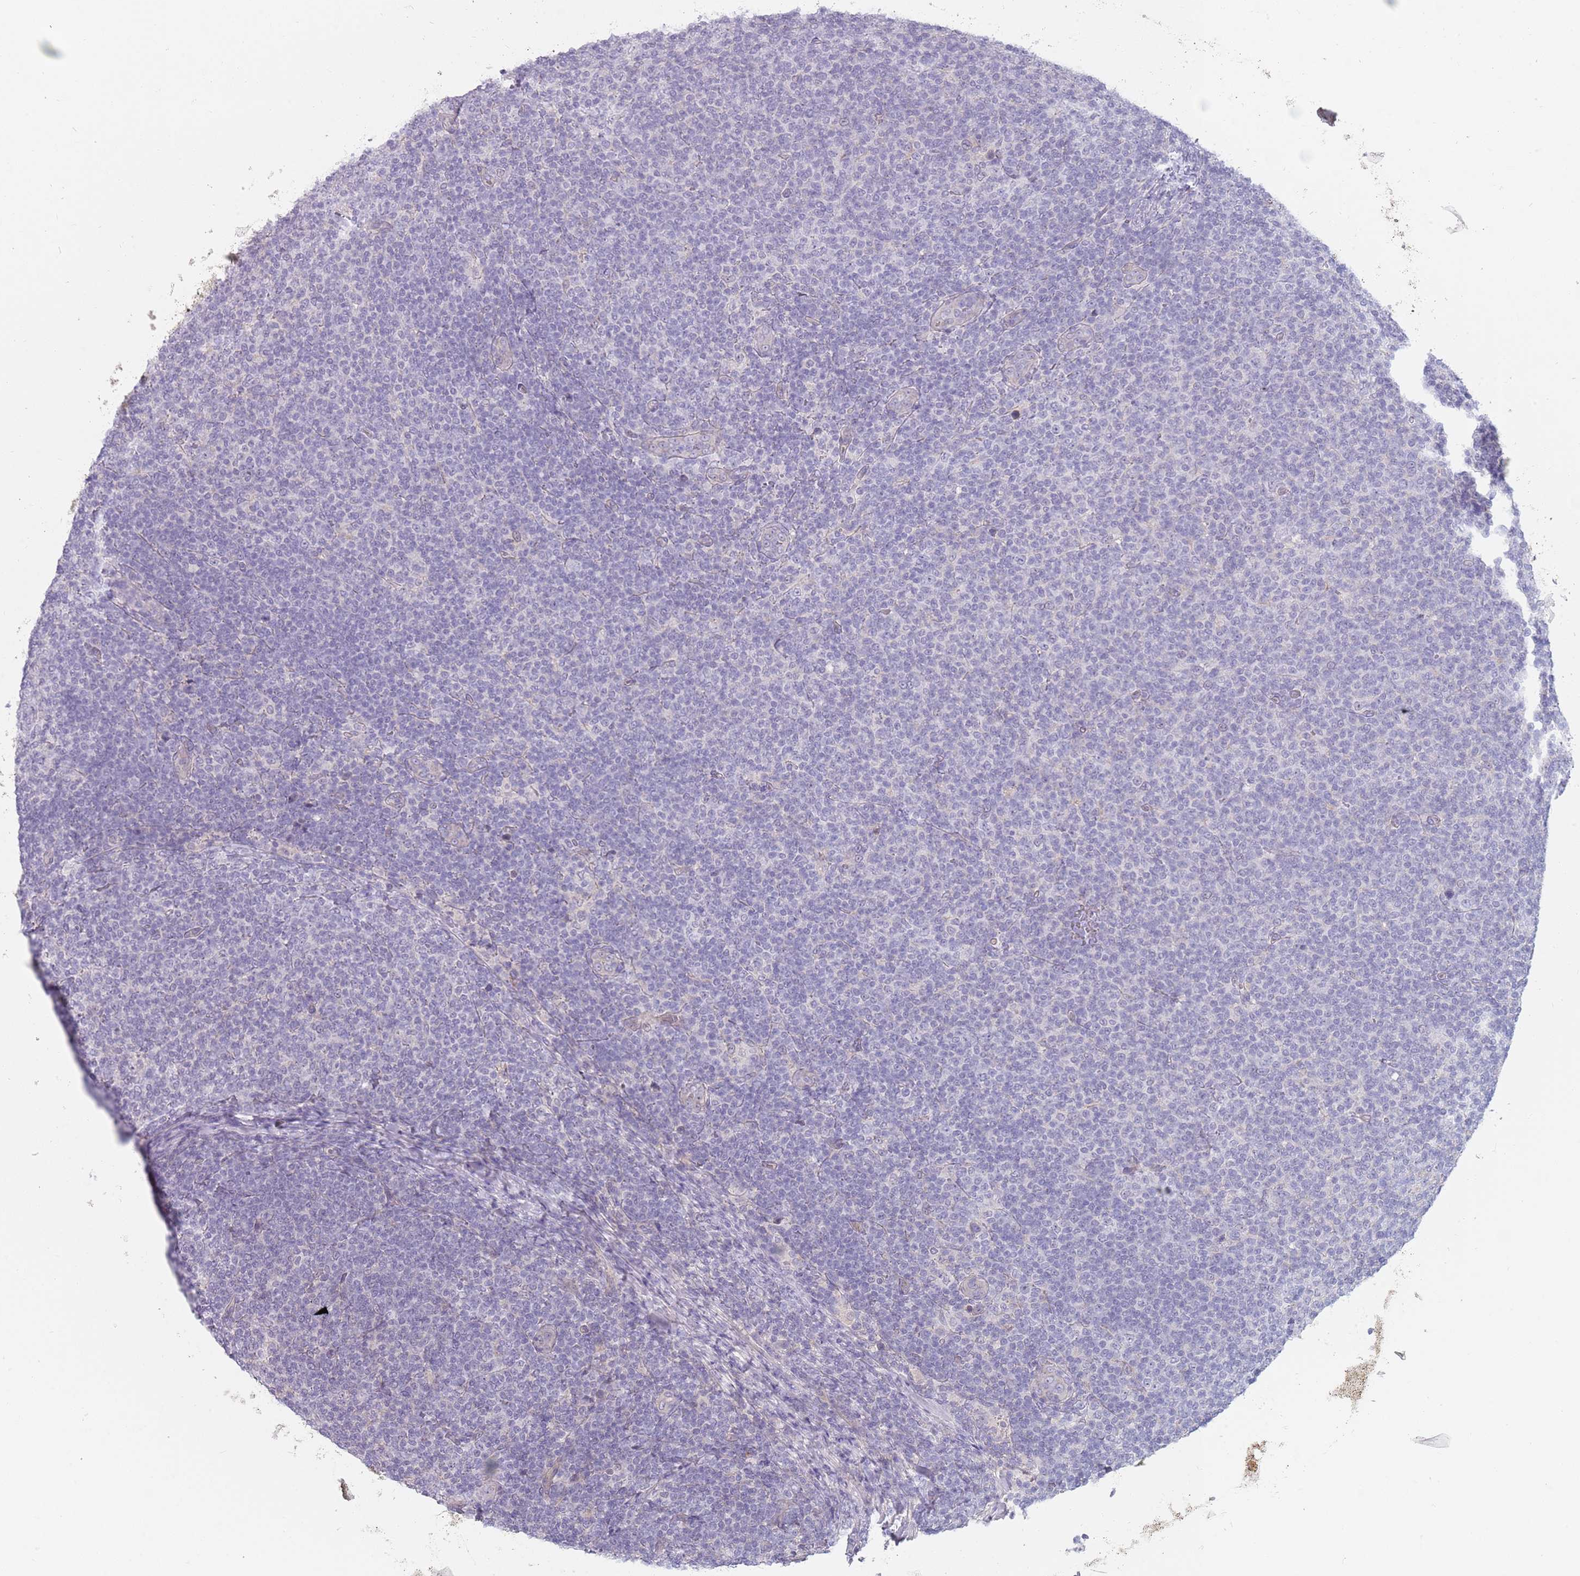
{"staining": {"intensity": "negative", "quantity": "none", "location": "none"}, "tissue": "lymphoma", "cell_type": "Tumor cells", "image_type": "cancer", "snomed": [{"axis": "morphology", "description": "Malignant lymphoma, non-Hodgkin's type, Low grade"}, {"axis": "topography", "description": "Lymph node"}], "caption": "Immunohistochemistry micrograph of human low-grade malignant lymphoma, non-Hodgkin's type stained for a protein (brown), which exhibits no positivity in tumor cells. The staining is performed using DAB (3,3'-diaminobenzidine) brown chromogen with nuclei counter-stained in using hematoxylin.", "gene": "DDX4", "patient": {"sex": "male", "age": 66}}